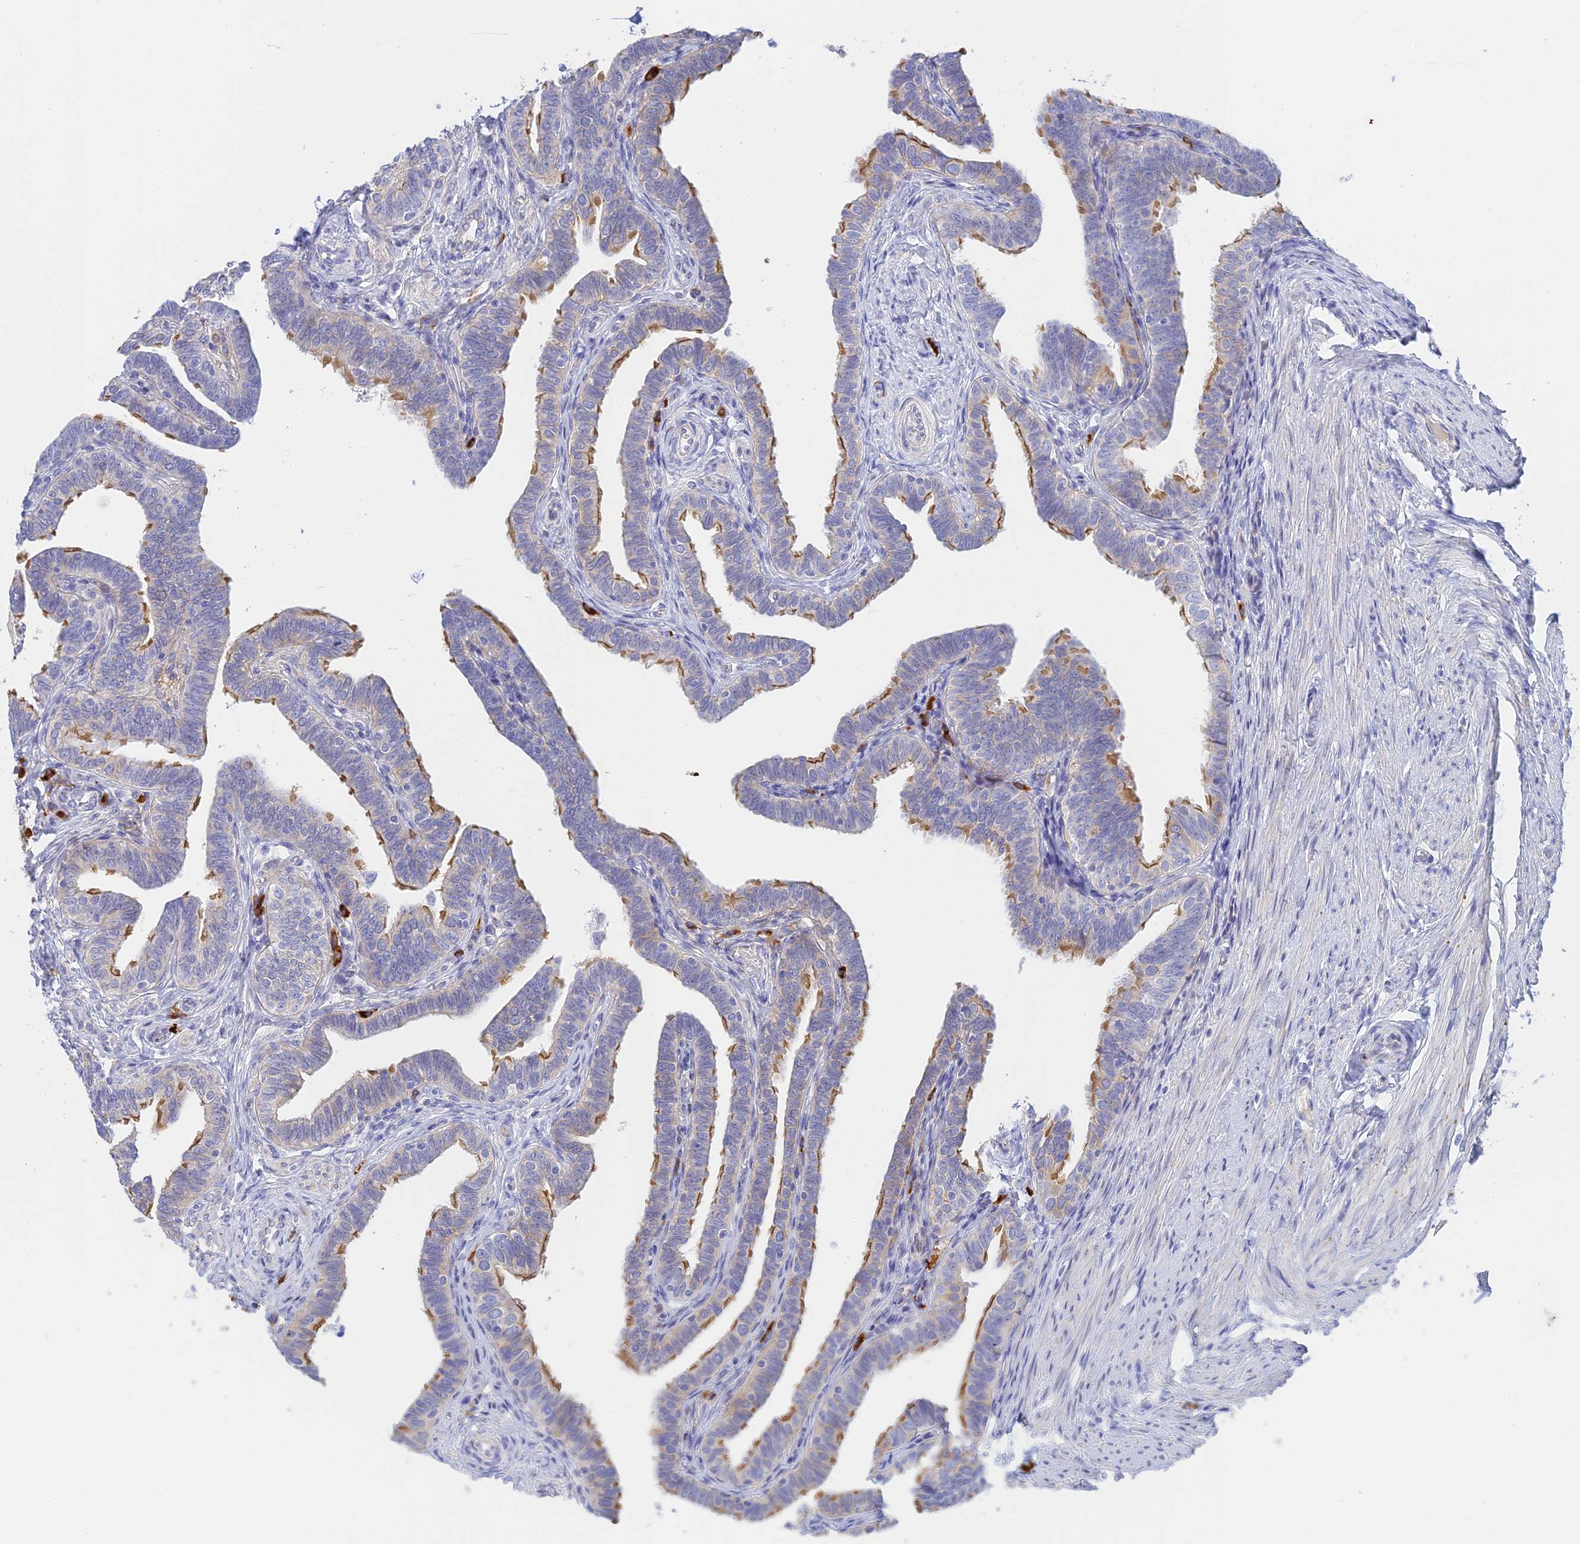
{"staining": {"intensity": "moderate", "quantity": ">75%", "location": "cytoplasmic/membranous"}, "tissue": "fallopian tube", "cell_type": "Glandular cells", "image_type": "normal", "snomed": [{"axis": "morphology", "description": "Normal tissue, NOS"}, {"axis": "topography", "description": "Fallopian tube"}], "caption": "Fallopian tube stained with a brown dye demonstrates moderate cytoplasmic/membranous positive positivity in approximately >75% of glandular cells.", "gene": "CEP152", "patient": {"sex": "female", "age": 39}}